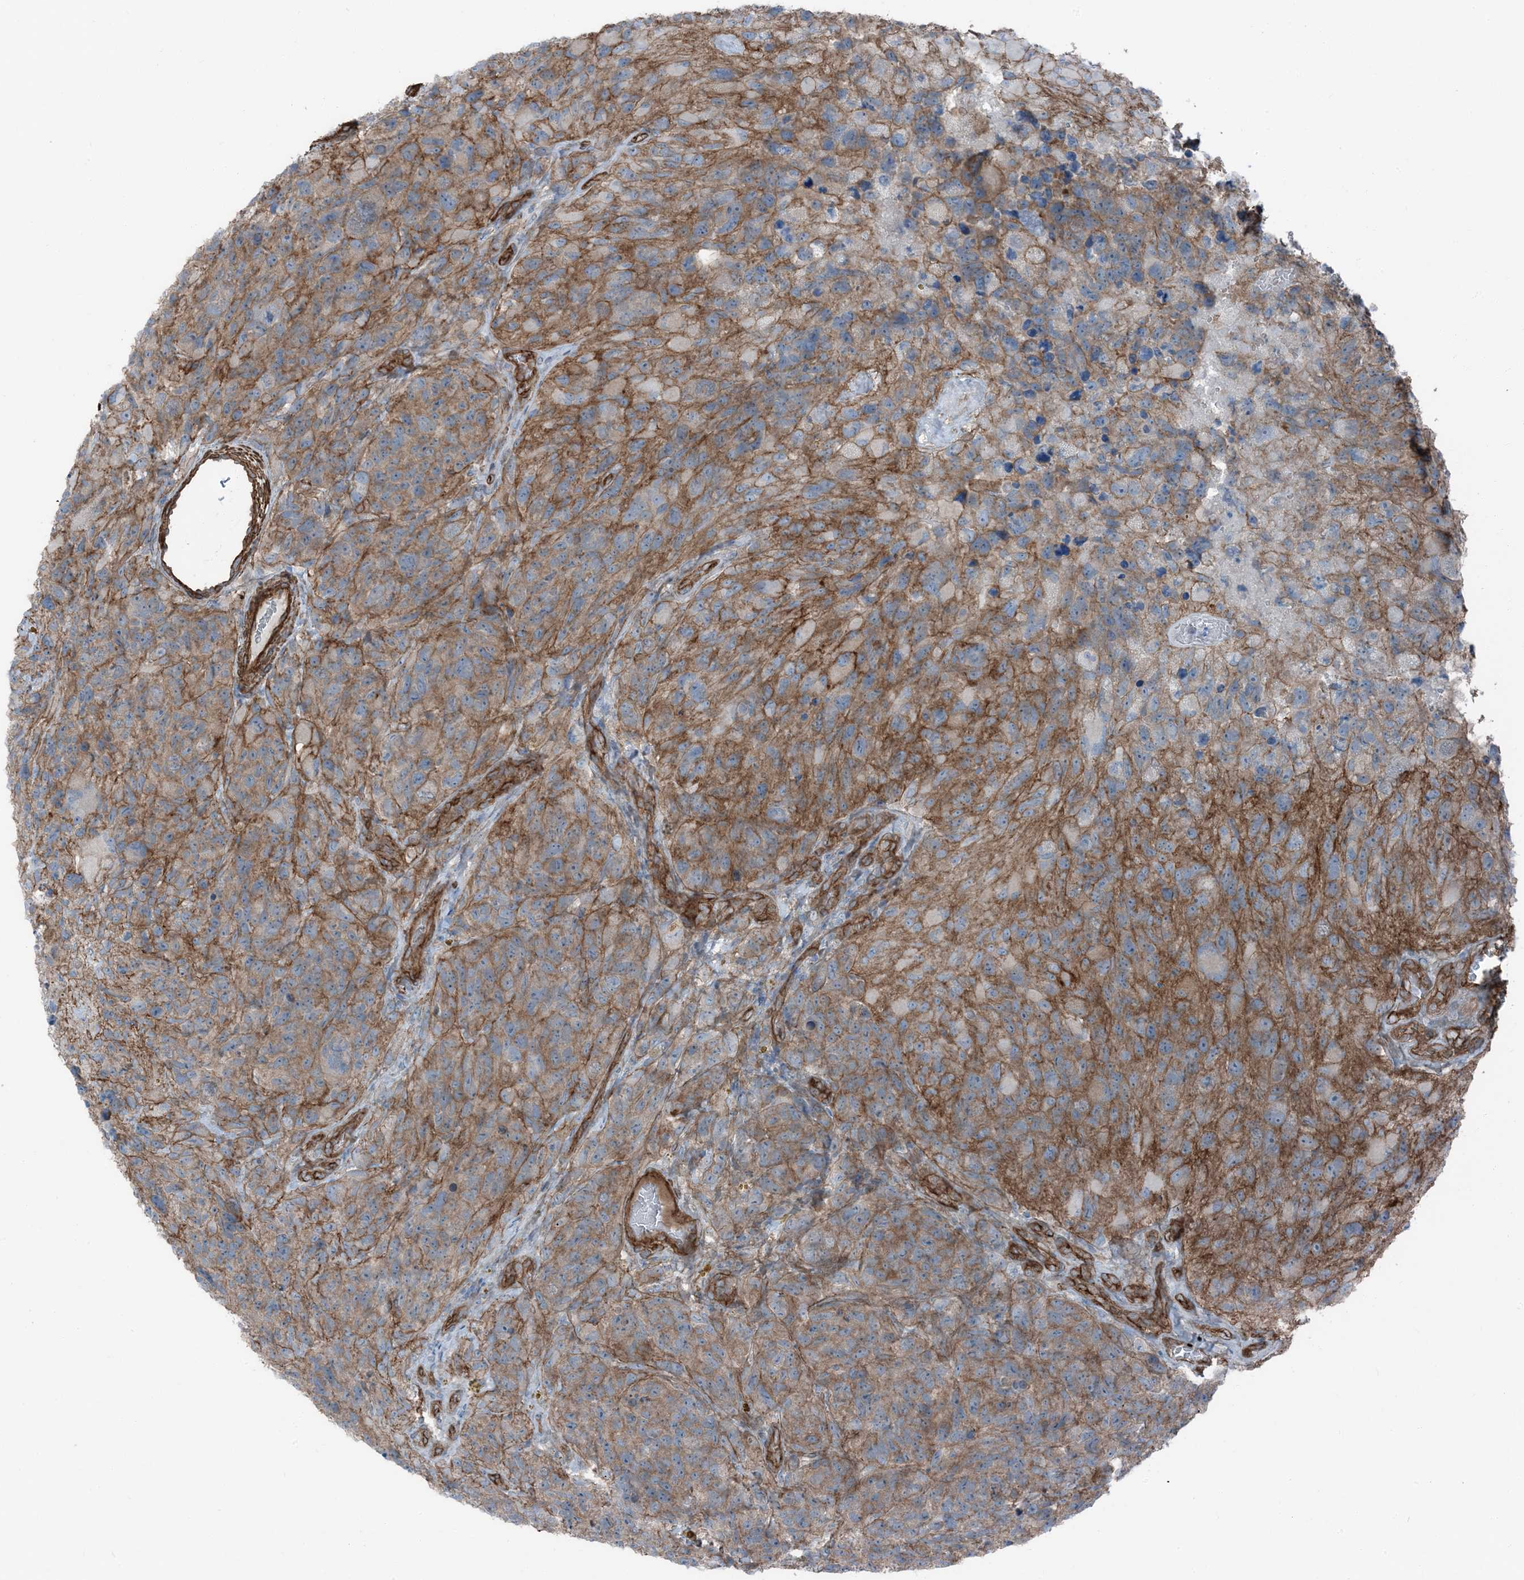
{"staining": {"intensity": "moderate", "quantity": ">75%", "location": "cytoplasmic/membranous"}, "tissue": "glioma", "cell_type": "Tumor cells", "image_type": "cancer", "snomed": [{"axis": "morphology", "description": "Glioma, malignant, High grade"}, {"axis": "topography", "description": "Brain"}], "caption": "Malignant high-grade glioma stained with a brown dye reveals moderate cytoplasmic/membranous positive staining in approximately >75% of tumor cells.", "gene": "ZFP90", "patient": {"sex": "male", "age": 69}}